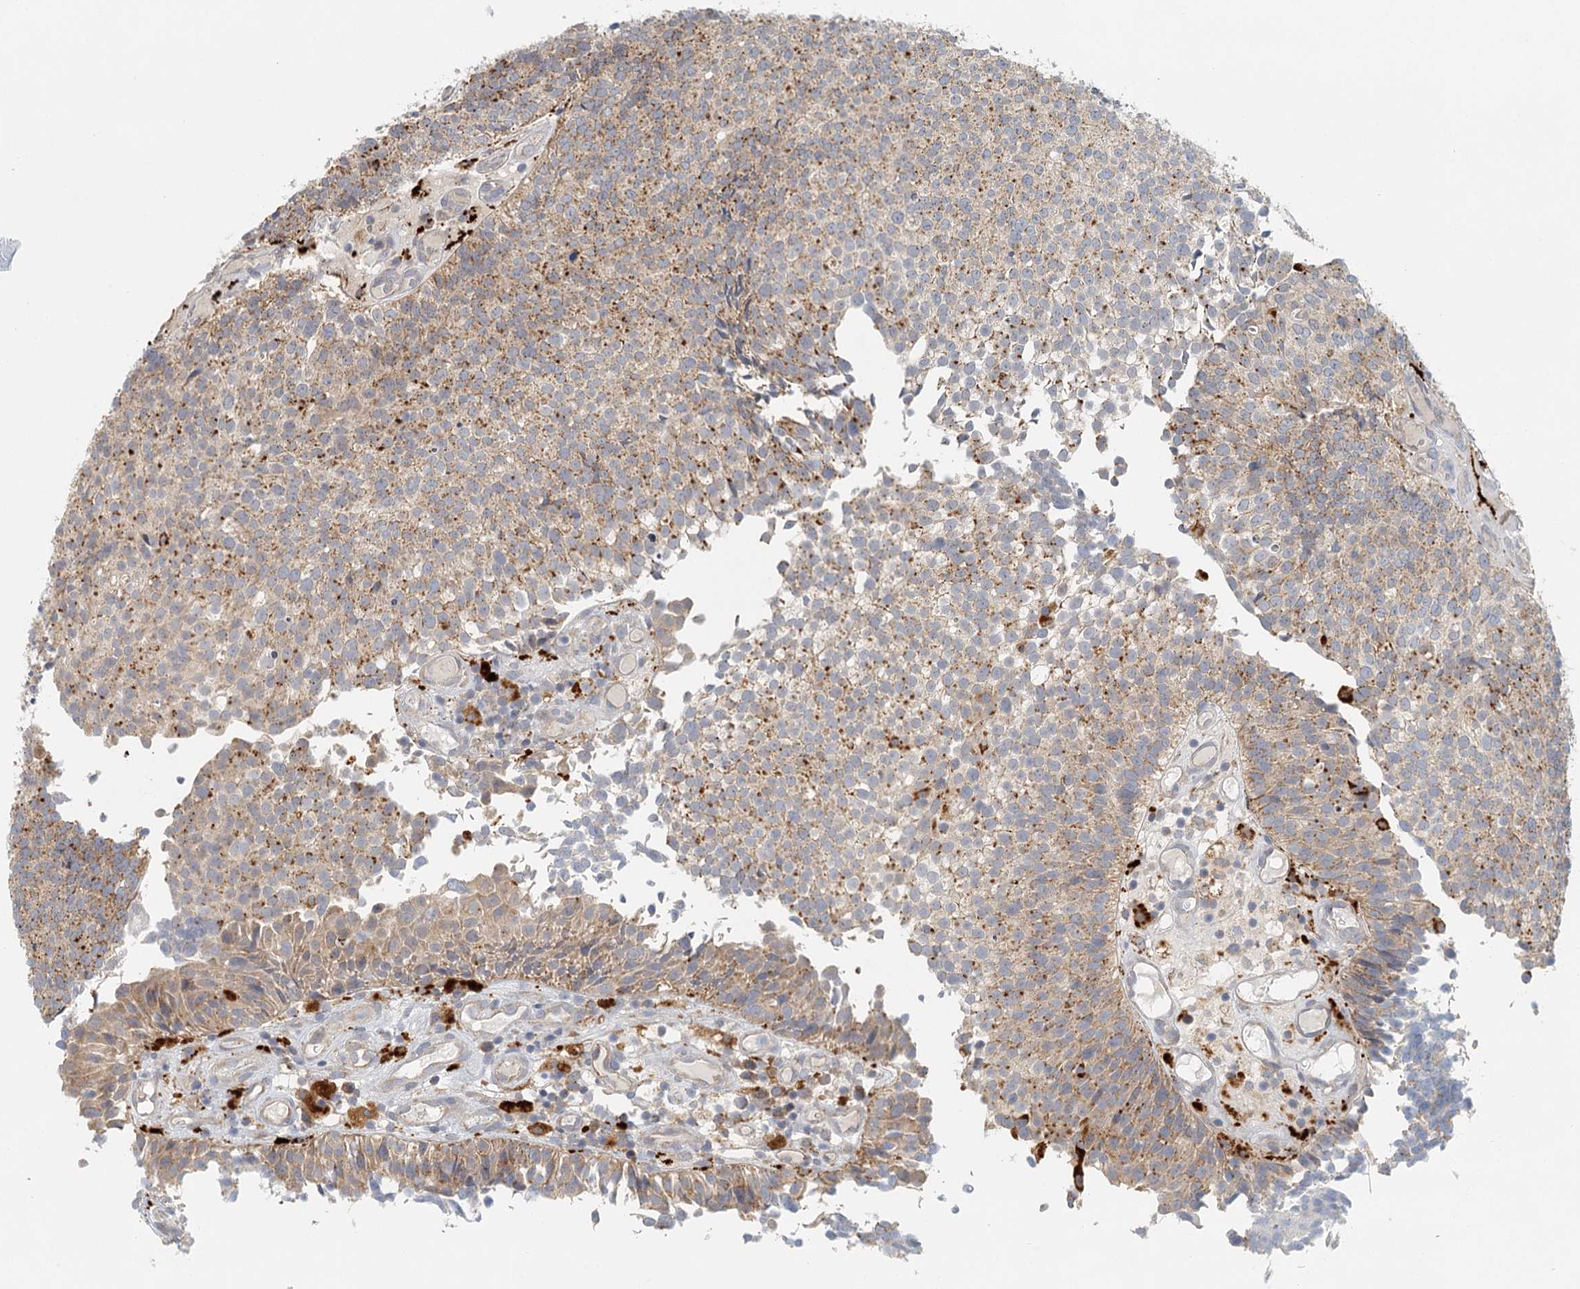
{"staining": {"intensity": "moderate", "quantity": "25%-75%", "location": "cytoplasmic/membranous"}, "tissue": "urothelial cancer", "cell_type": "Tumor cells", "image_type": "cancer", "snomed": [{"axis": "morphology", "description": "Urothelial carcinoma, Low grade"}, {"axis": "topography", "description": "Urinary bladder"}], "caption": "Tumor cells reveal medium levels of moderate cytoplasmic/membranous staining in about 25%-75% of cells in low-grade urothelial carcinoma. Ihc stains the protein of interest in brown and the nuclei are stained blue.", "gene": "VSIG1", "patient": {"sex": "male", "age": 86}}